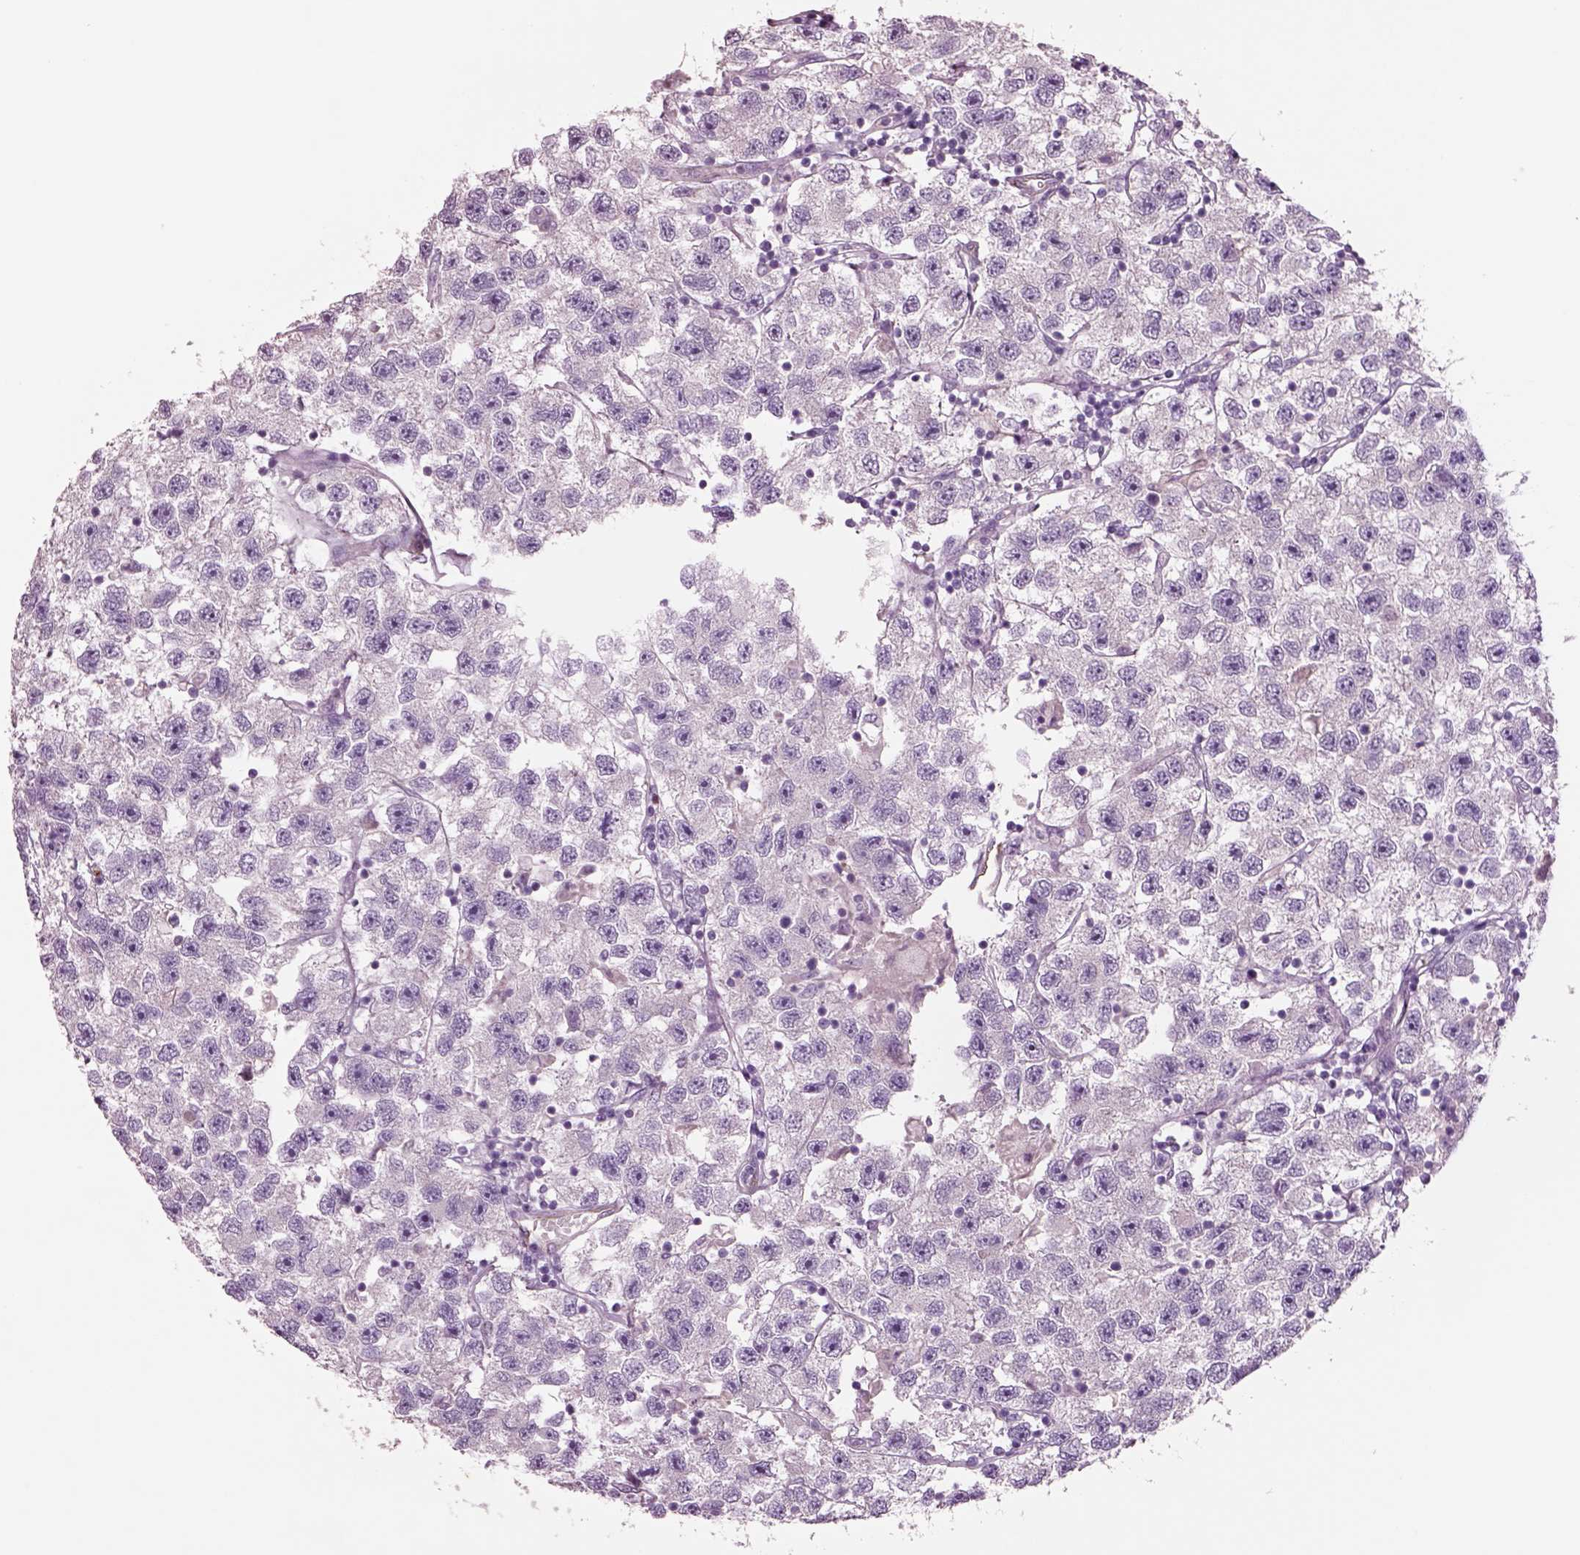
{"staining": {"intensity": "negative", "quantity": "none", "location": "none"}, "tissue": "testis cancer", "cell_type": "Tumor cells", "image_type": "cancer", "snomed": [{"axis": "morphology", "description": "Seminoma, NOS"}, {"axis": "topography", "description": "Testis"}], "caption": "This is an IHC image of testis cancer (seminoma). There is no expression in tumor cells.", "gene": "PLPP7", "patient": {"sex": "male", "age": 26}}